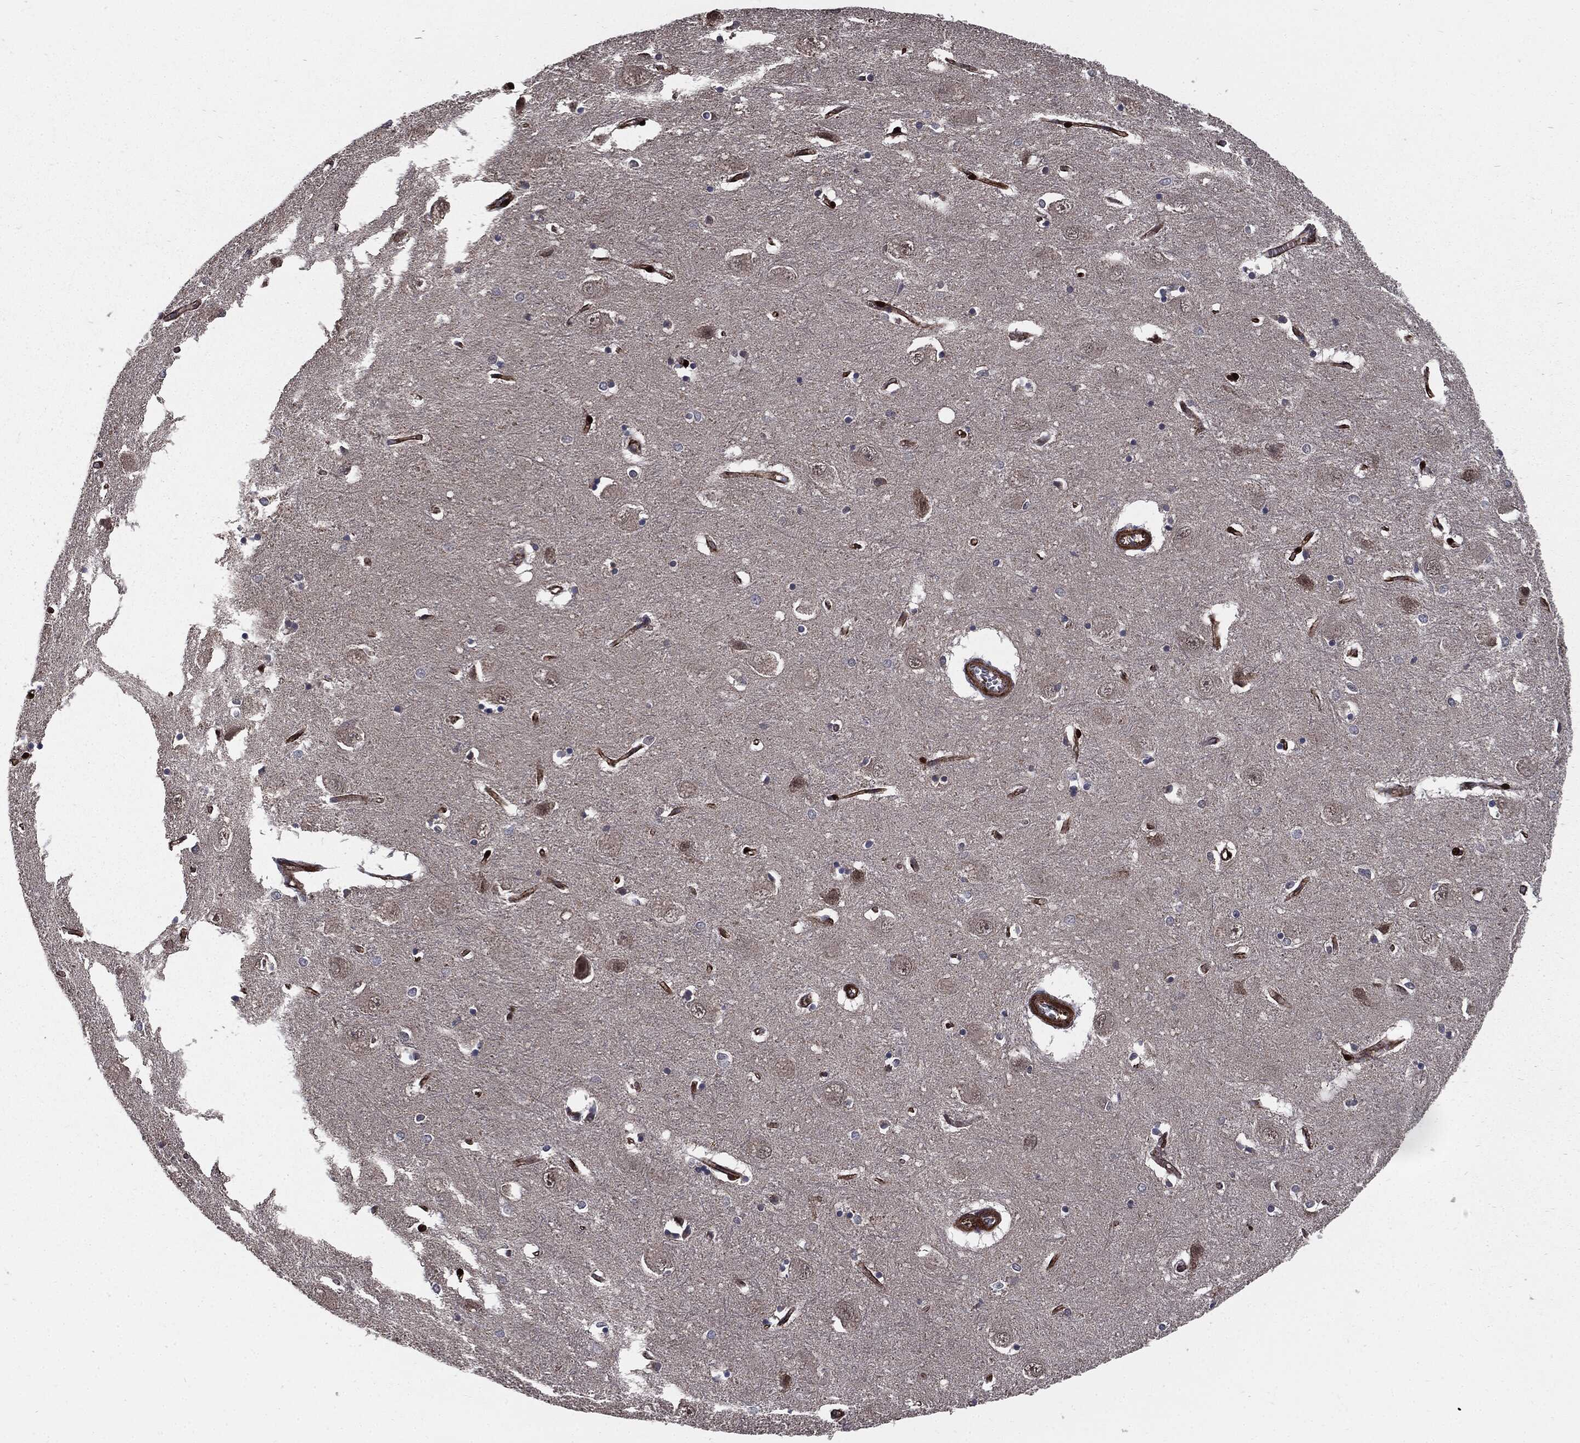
{"staining": {"intensity": "negative", "quantity": "none", "location": "none"}, "tissue": "caudate", "cell_type": "Glial cells", "image_type": "normal", "snomed": [{"axis": "morphology", "description": "Normal tissue, NOS"}, {"axis": "topography", "description": "Lateral ventricle wall"}], "caption": "Caudate stained for a protein using IHC reveals no expression glial cells.", "gene": "PTPA", "patient": {"sex": "male", "age": 54}}